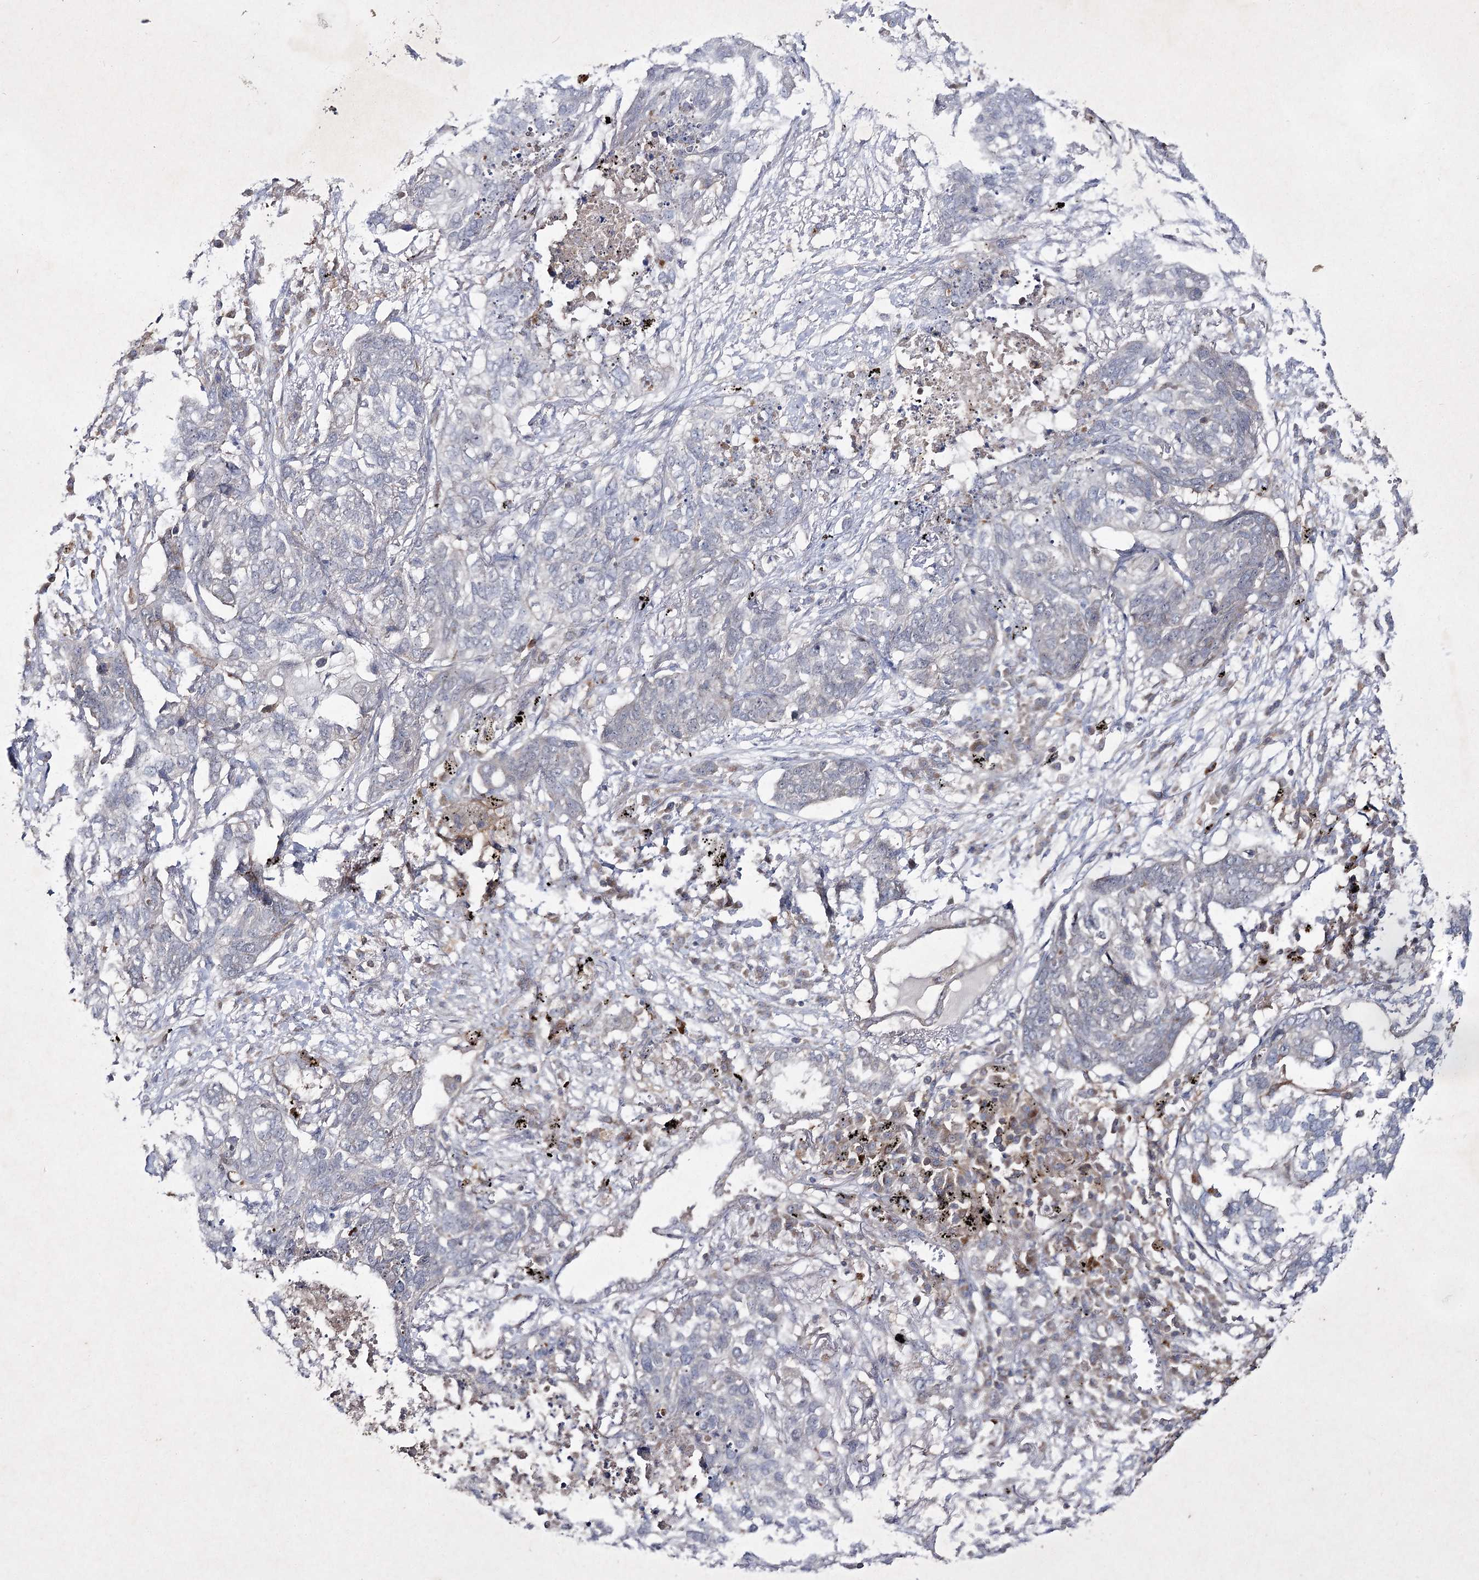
{"staining": {"intensity": "negative", "quantity": "none", "location": "none"}, "tissue": "lung cancer", "cell_type": "Tumor cells", "image_type": "cancer", "snomed": [{"axis": "morphology", "description": "Squamous cell carcinoma, NOS"}, {"axis": "topography", "description": "Lung"}], "caption": "Immunohistochemistry histopathology image of lung cancer stained for a protein (brown), which shows no staining in tumor cells. Nuclei are stained in blue.", "gene": "CIB2", "patient": {"sex": "female", "age": 63}}